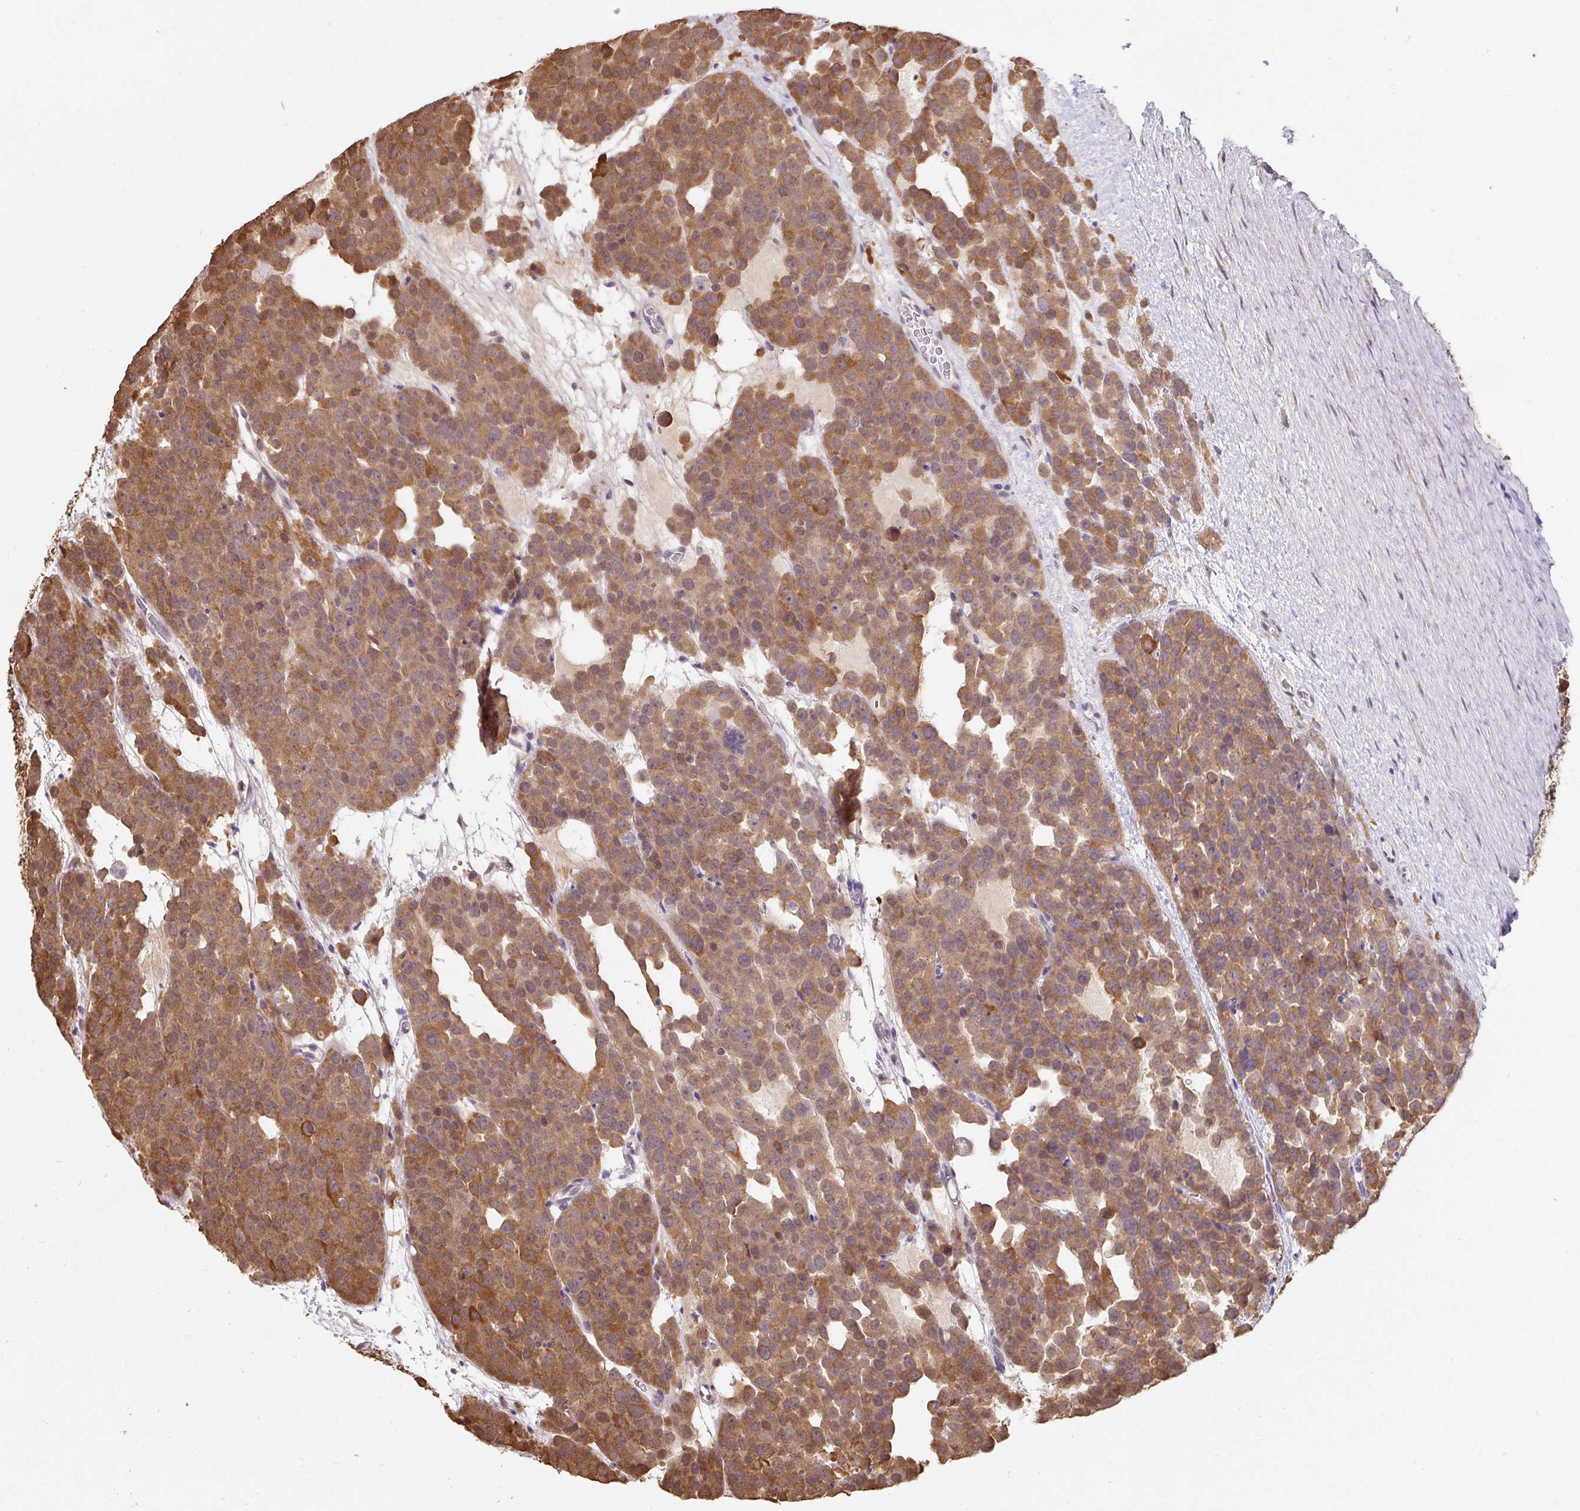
{"staining": {"intensity": "moderate", "quantity": ">75%", "location": "cytoplasmic/membranous"}, "tissue": "testis cancer", "cell_type": "Tumor cells", "image_type": "cancer", "snomed": [{"axis": "morphology", "description": "Seminoma, NOS"}, {"axis": "topography", "description": "Testis"}], "caption": "IHC micrograph of neoplastic tissue: human testis cancer (seminoma) stained using immunohistochemistry (IHC) demonstrates medium levels of moderate protein expression localized specifically in the cytoplasmic/membranous of tumor cells, appearing as a cytoplasmic/membranous brown color.", "gene": "ST13", "patient": {"sex": "male", "age": 71}}